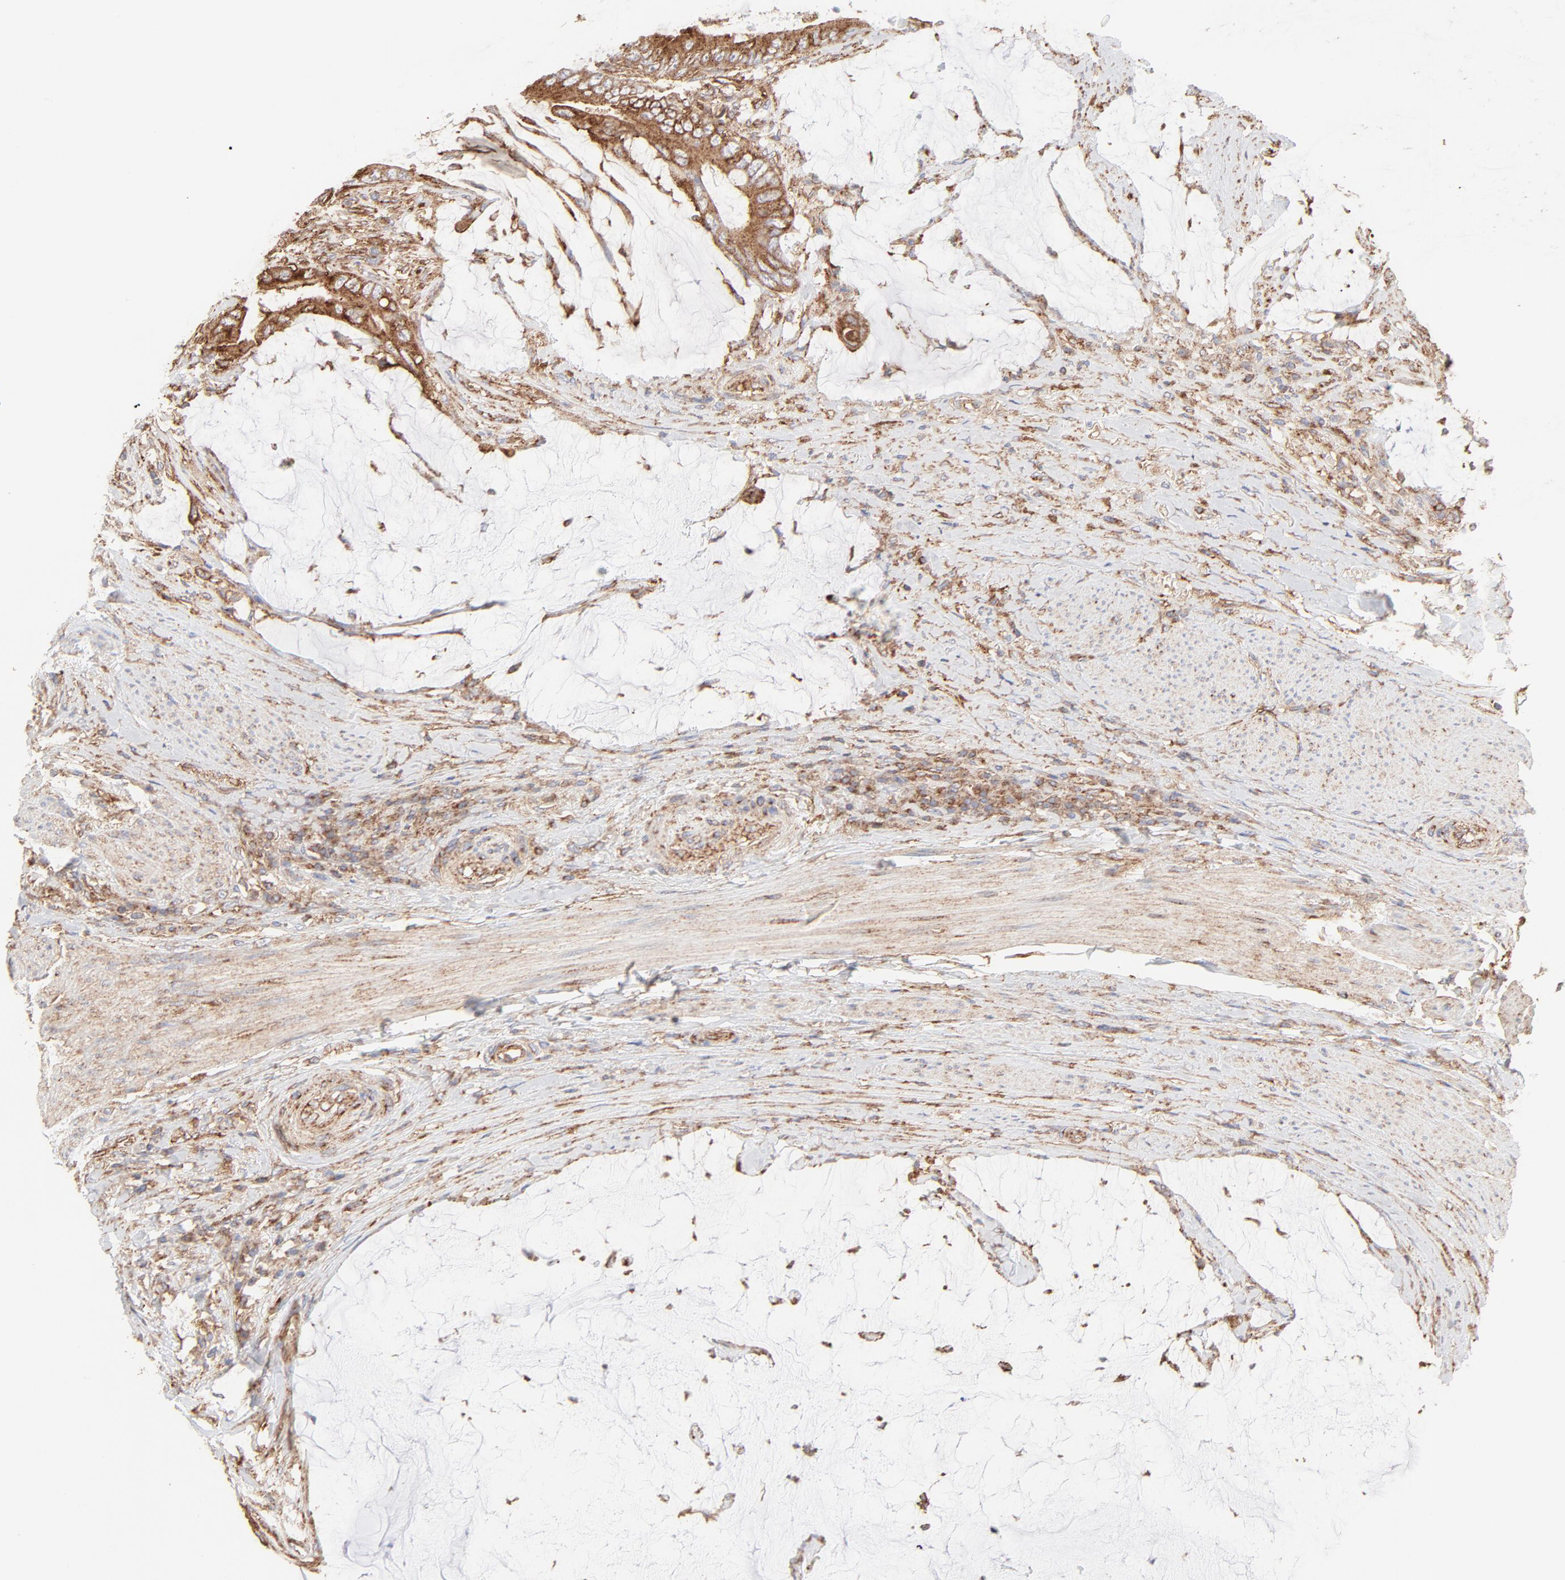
{"staining": {"intensity": "strong", "quantity": ">75%", "location": "cytoplasmic/membranous"}, "tissue": "colorectal cancer", "cell_type": "Tumor cells", "image_type": "cancer", "snomed": [{"axis": "morphology", "description": "Normal tissue, NOS"}, {"axis": "morphology", "description": "Adenocarcinoma, NOS"}, {"axis": "topography", "description": "Rectum"}, {"axis": "topography", "description": "Peripheral nerve tissue"}], "caption": "Colorectal cancer stained with immunohistochemistry (IHC) shows strong cytoplasmic/membranous positivity in about >75% of tumor cells.", "gene": "CLTB", "patient": {"sex": "female", "age": 77}}